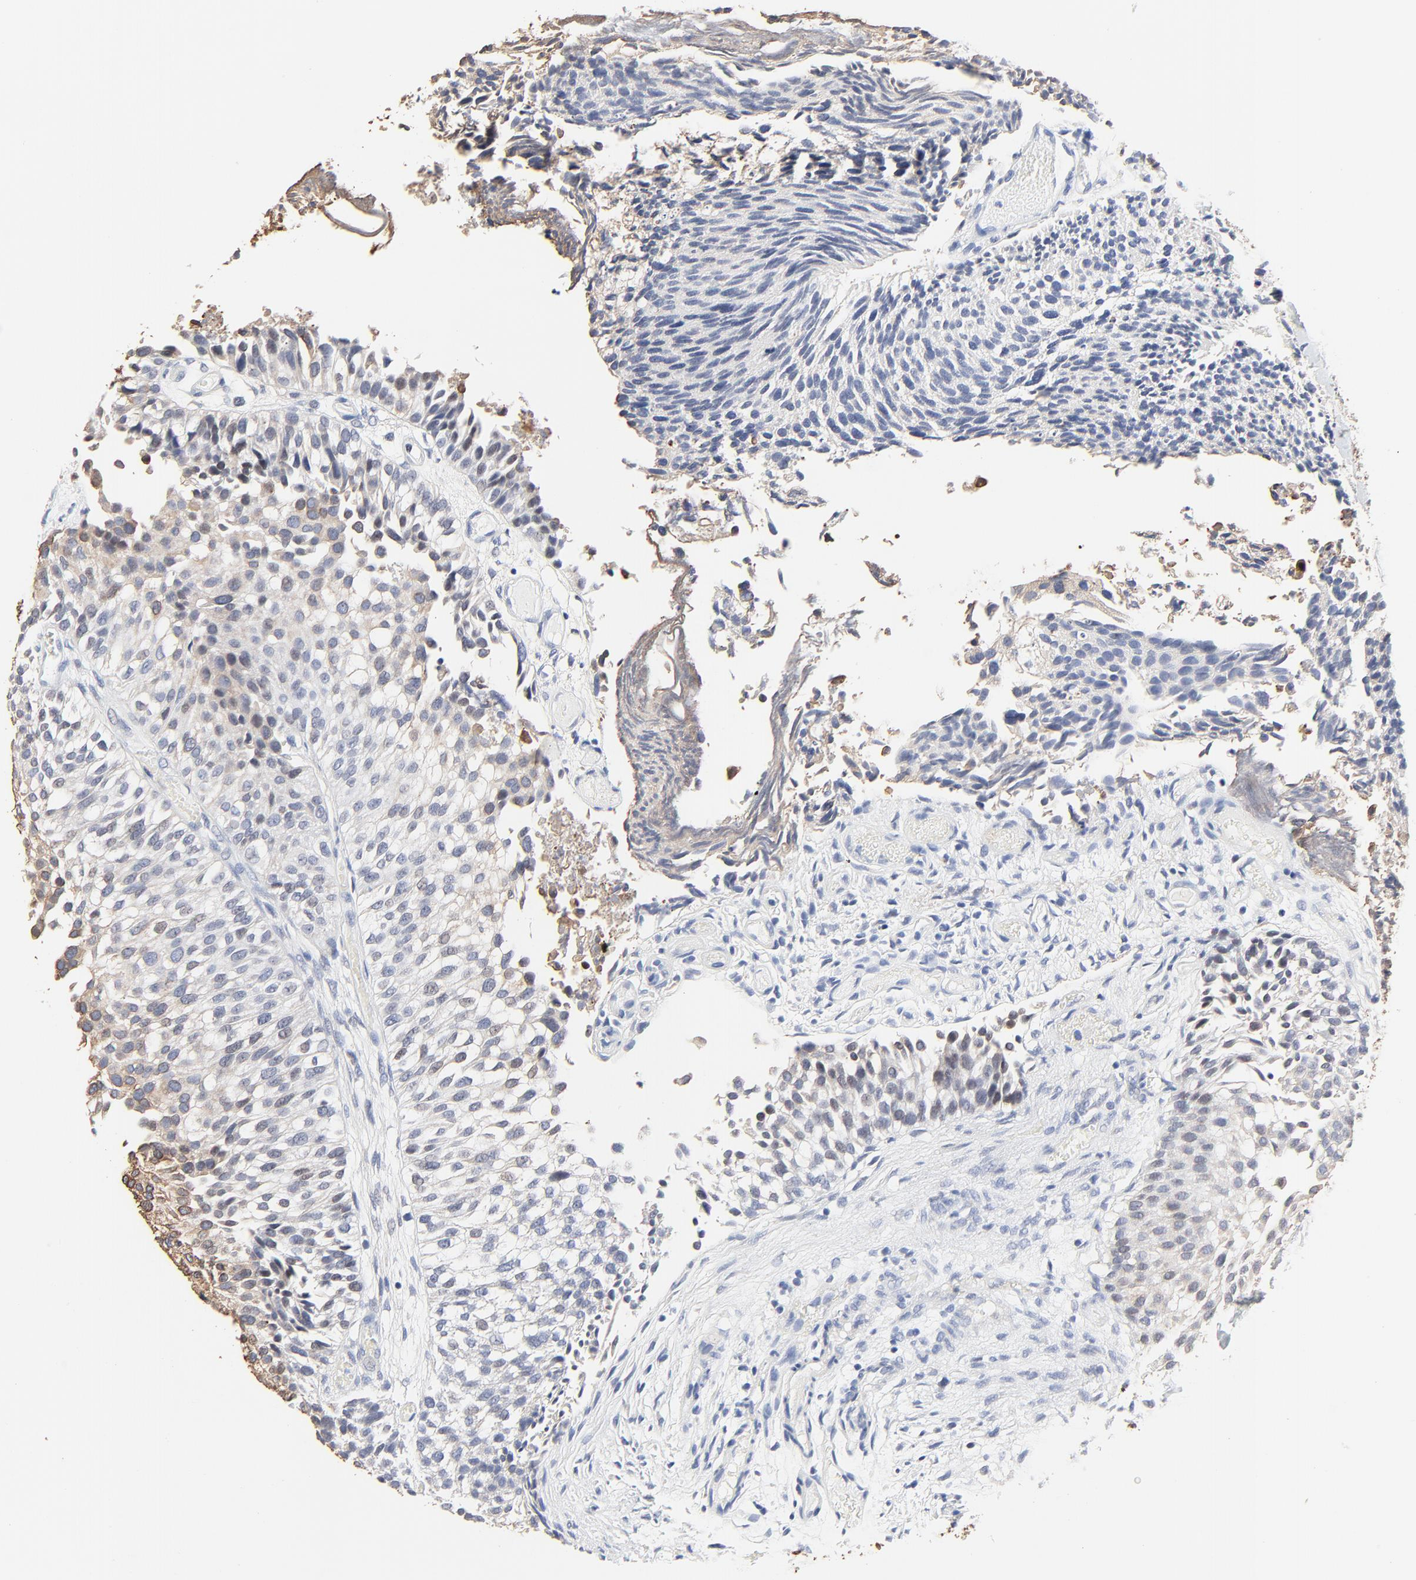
{"staining": {"intensity": "weak", "quantity": "<25%", "location": "nuclear"}, "tissue": "urothelial cancer", "cell_type": "Tumor cells", "image_type": "cancer", "snomed": [{"axis": "morphology", "description": "Urothelial carcinoma, Low grade"}, {"axis": "topography", "description": "Urinary bladder"}], "caption": "Photomicrograph shows no significant protein expression in tumor cells of urothelial cancer. (IHC, brightfield microscopy, high magnification).", "gene": "LNX1", "patient": {"sex": "male", "age": 84}}